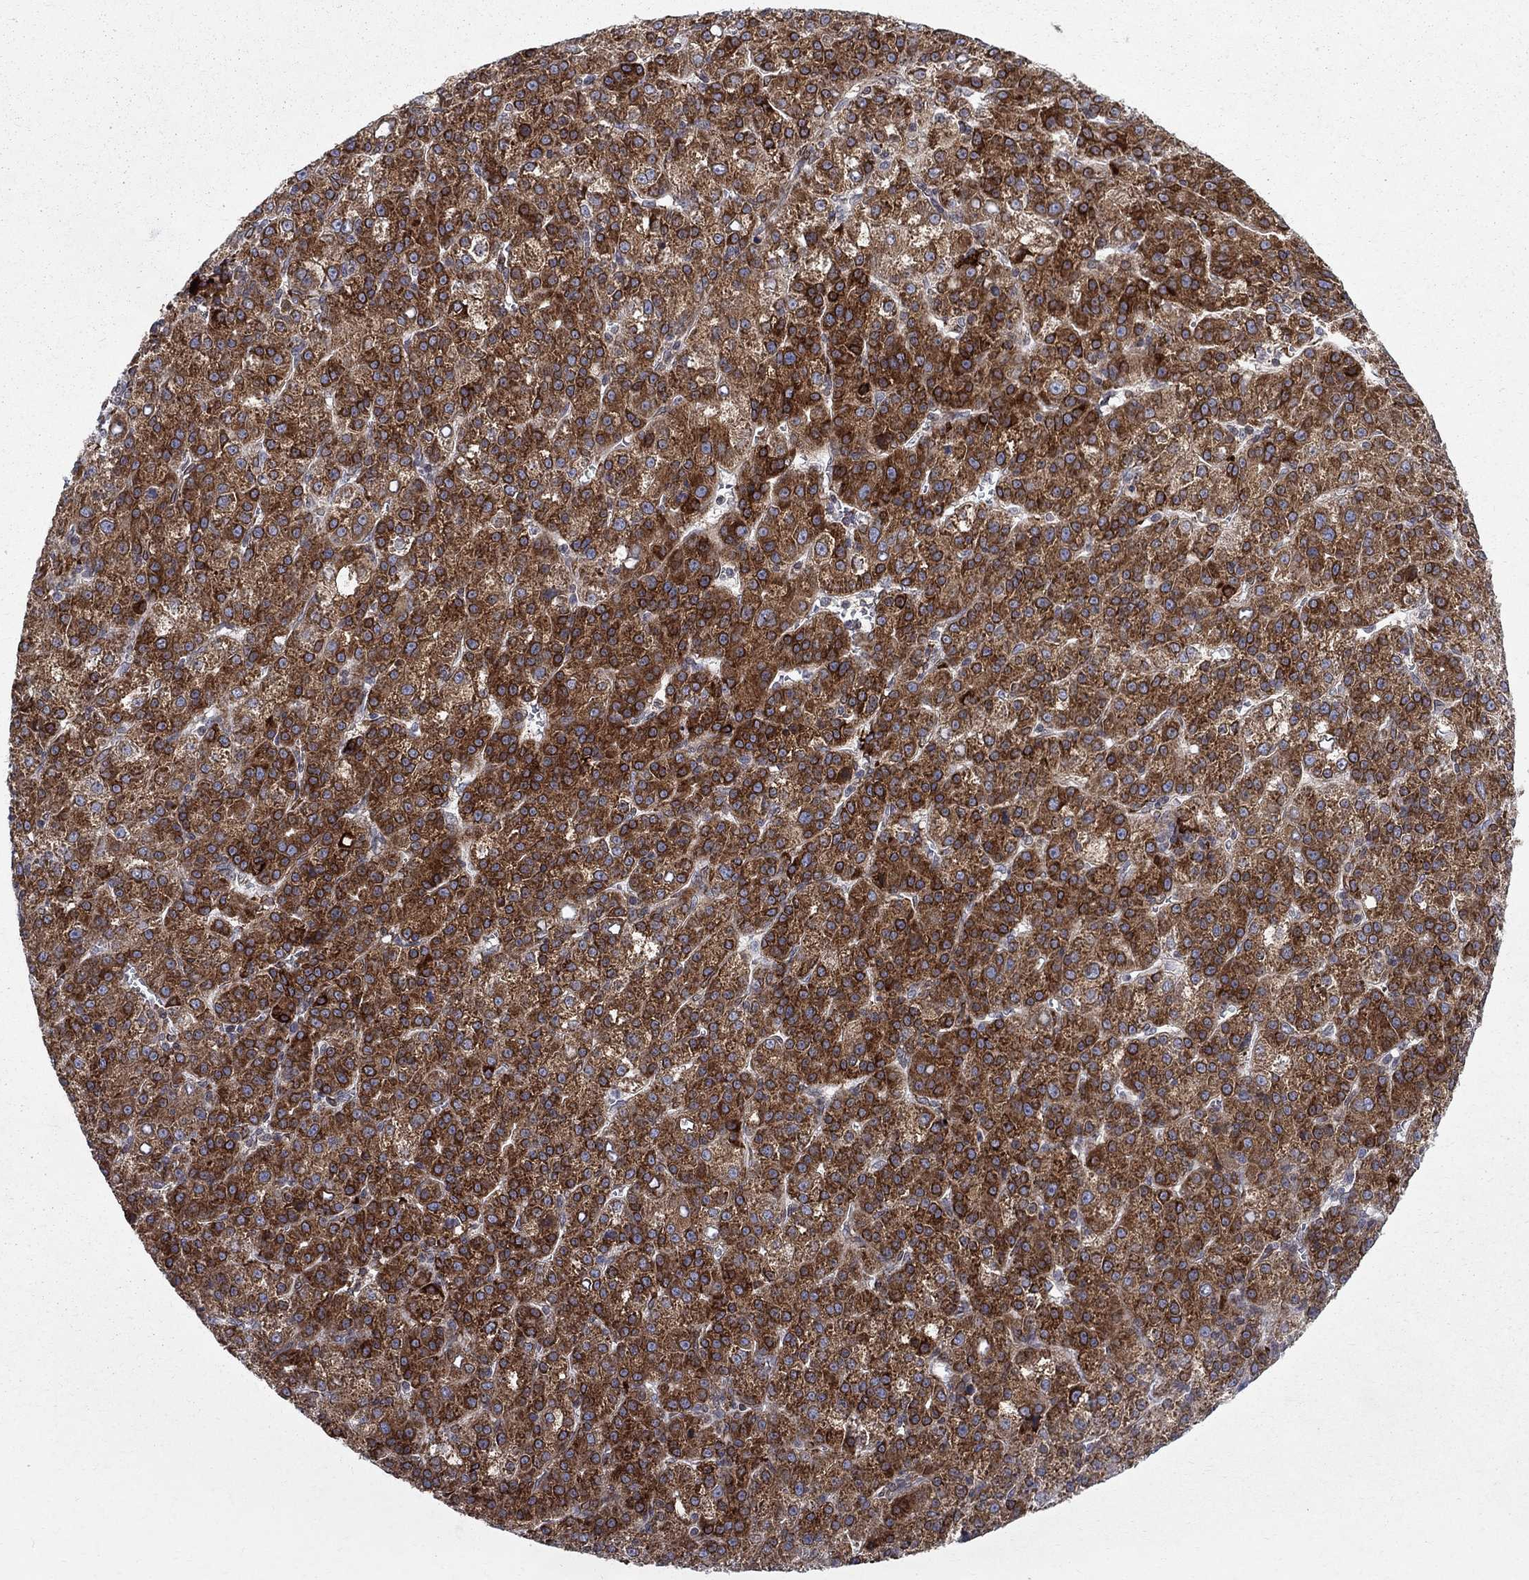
{"staining": {"intensity": "strong", "quantity": "25%-75%", "location": "cytoplasmic/membranous,nuclear"}, "tissue": "liver cancer", "cell_type": "Tumor cells", "image_type": "cancer", "snomed": [{"axis": "morphology", "description": "Carcinoma, Hepatocellular, NOS"}, {"axis": "topography", "description": "Liver"}], "caption": "The photomicrograph demonstrates immunohistochemical staining of liver cancer (hepatocellular carcinoma). There is strong cytoplasmic/membranous and nuclear staining is identified in approximately 25%-75% of tumor cells.", "gene": "CAB39L", "patient": {"sex": "female", "age": 60}}